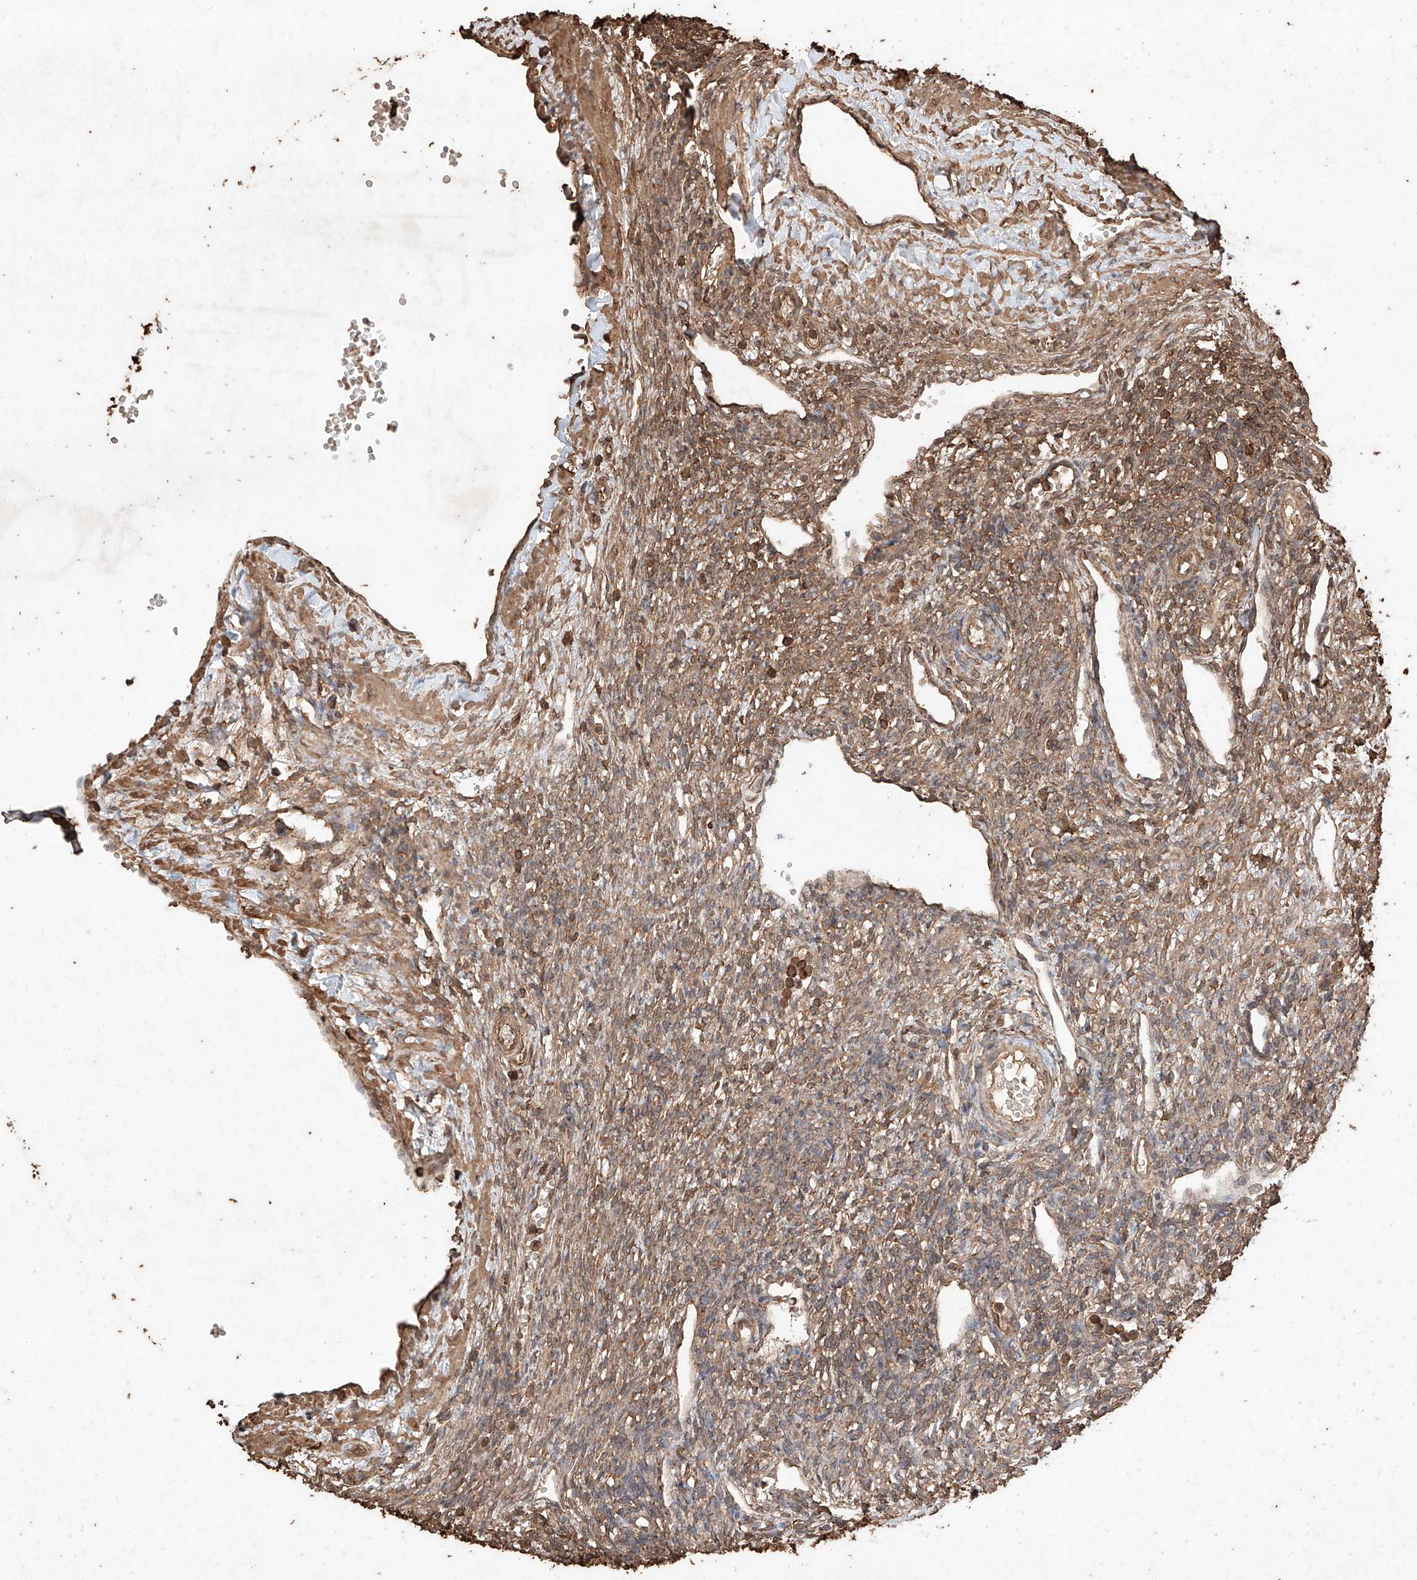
{"staining": {"intensity": "moderate", "quantity": ">75%", "location": "cytoplasmic/membranous"}, "tissue": "ovary", "cell_type": "Ovarian stroma cells", "image_type": "normal", "snomed": [{"axis": "morphology", "description": "Normal tissue, NOS"}, {"axis": "morphology", "description": "Cyst, NOS"}, {"axis": "topography", "description": "Ovary"}], "caption": "The image shows immunohistochemical staining of benign ovary. There is moderate cytoplasmic/membranous expression is identified in approximately >75% of ovarian stroma cells.", "gene": "M6PR", "patient": {"sex": "female", "age": 33}}